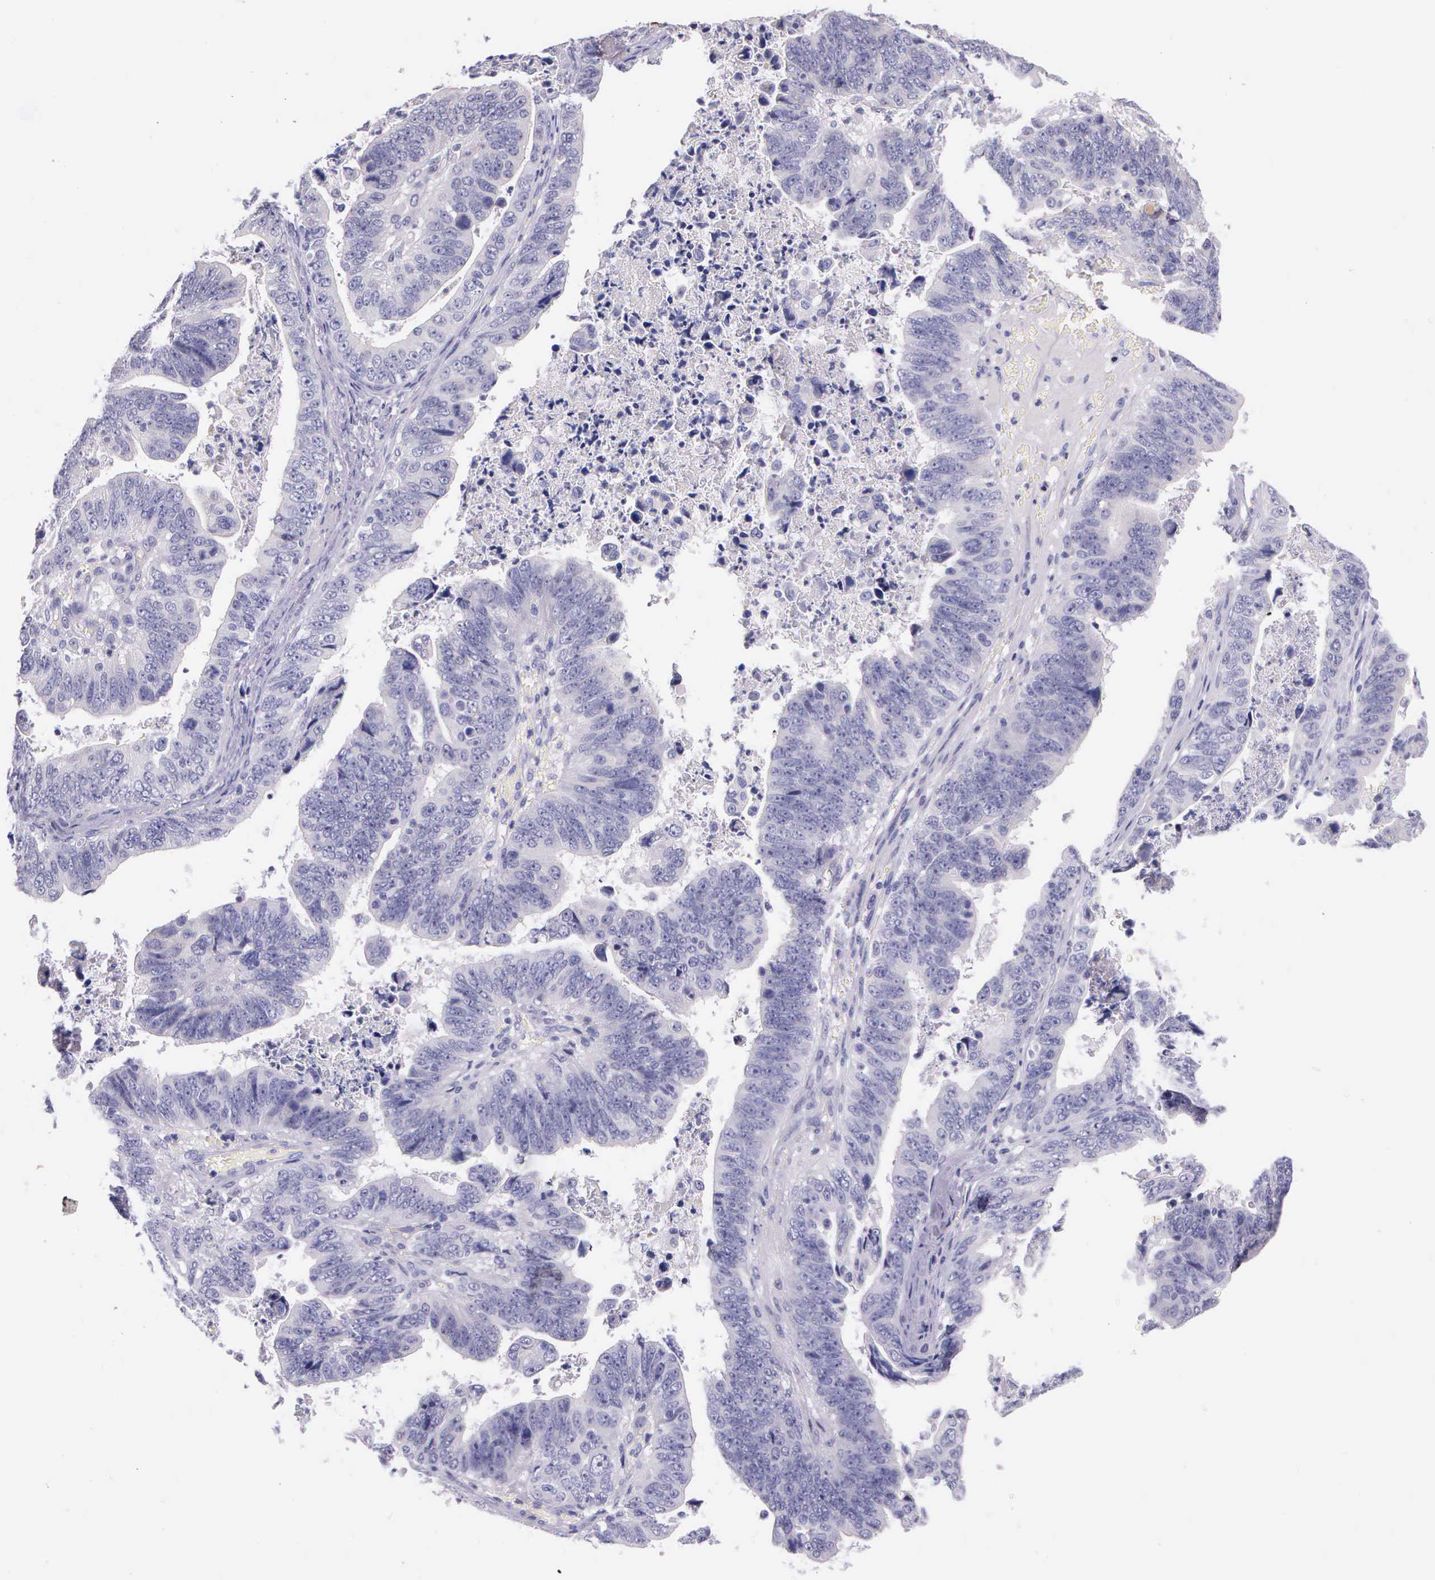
{"staining": {"intensity": "negative", "quantity": "none", "location": "none"}, "tissue": "stomach cancer", "cell_type": "Tumor cells", "image_type": "cancer", "snomed": [{"axis": "morphology", "description": "Adenocarcinoma, NOS"}, {"axis": "topography", "description": "Stomach, upper"}], "caption": "Protein analysis of stomach cancer (adenocarcinoma) exhibits no significant staining in tumor cells.", "gene": "THSD7A", "patient": {"sex": "female", "age": 50}}